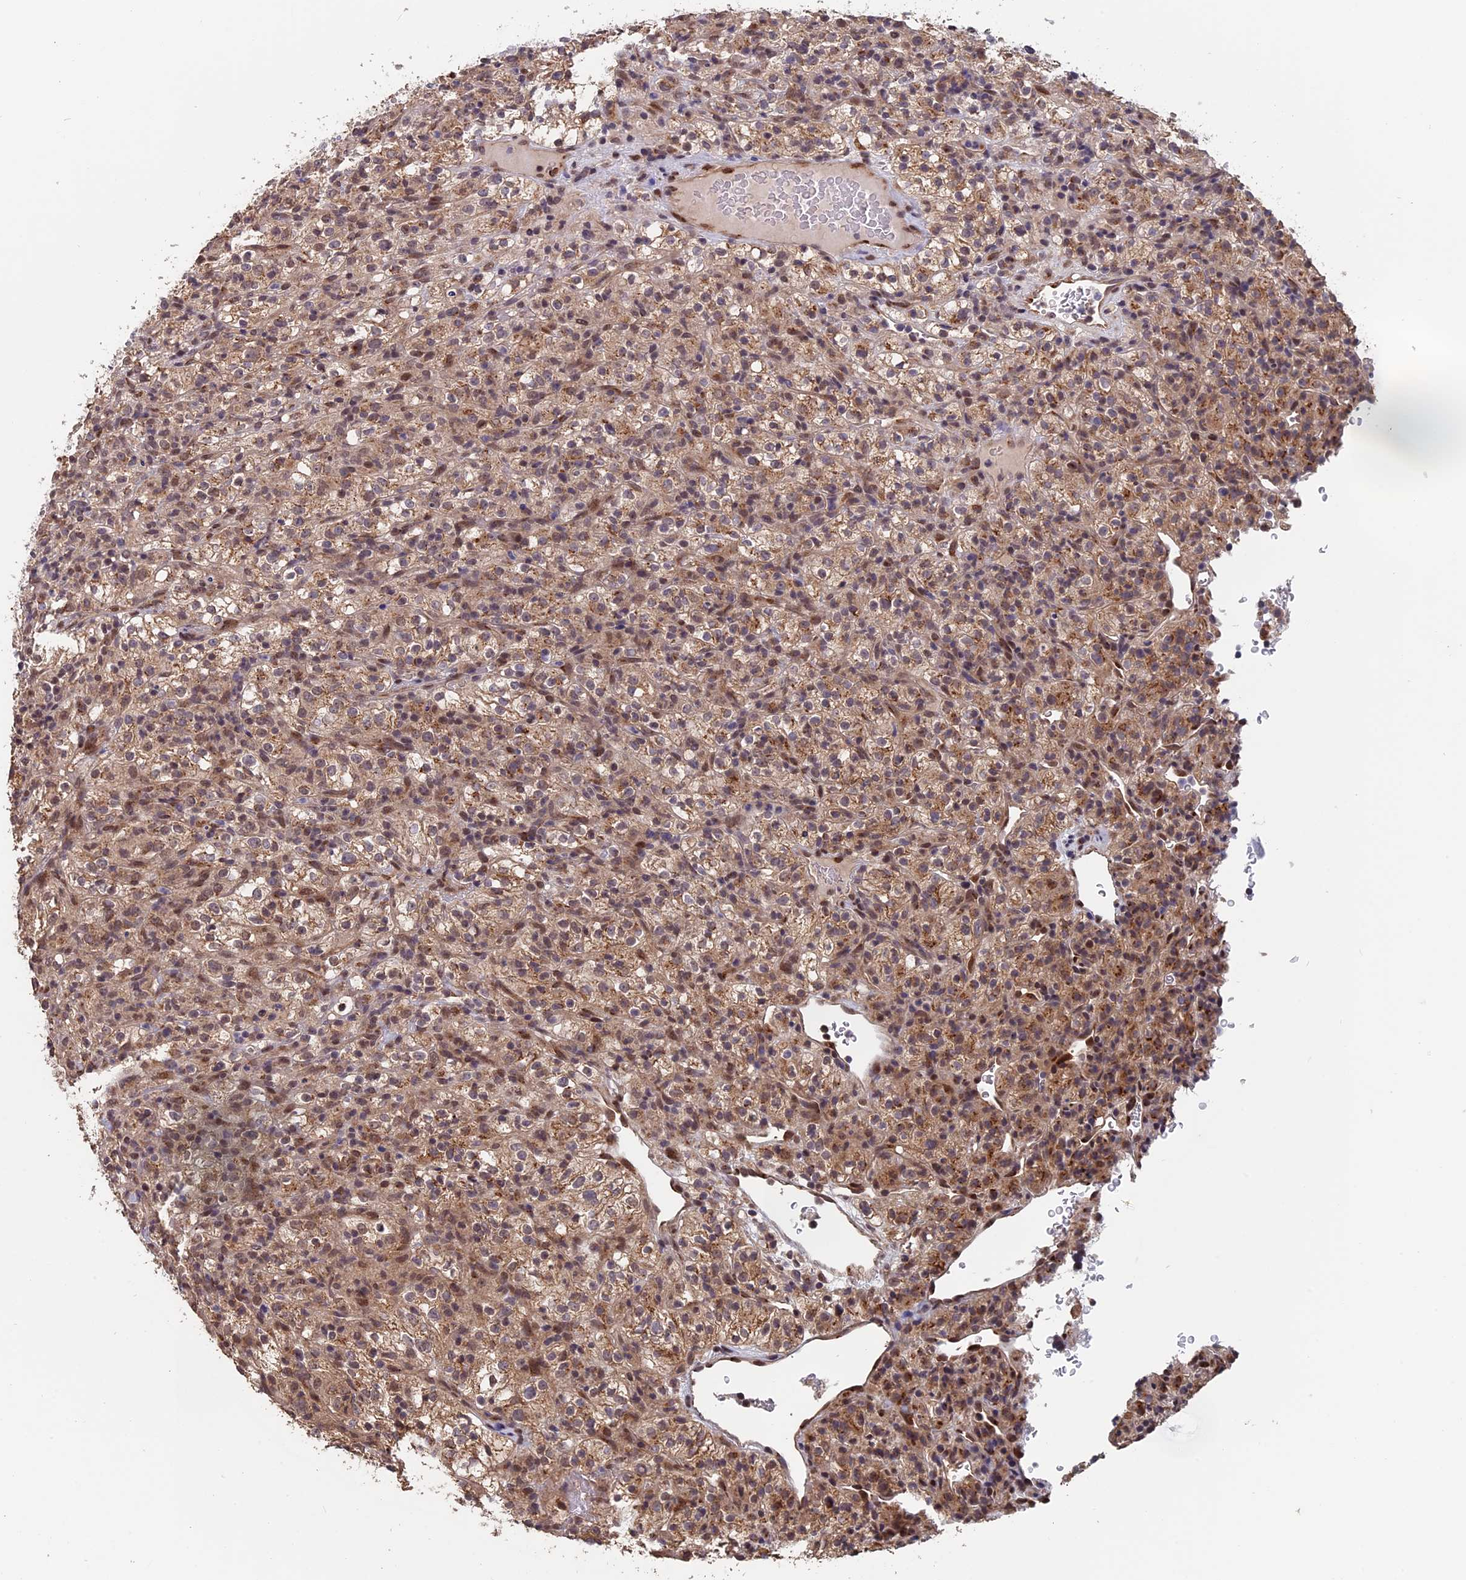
{"staining": {"intensity": "moderate", "quantity": ">75%", "location": "cytoplasmic/membranous,nuclear"}, "tissue": "renal cancer", "cell_type": "Tumor cells", "image_type": "cancer", "snomed": [{"axis": "morphology", "description": "Normal tissue, NOS"}, {"axis": "morphology", "description": "Adenocarcinoma, NOS"}, {"axis": "topography", "description": "Kidney"}], "caption": "About >75% of tumor cells in renal adenocarcinoma demonstrate moderate cytoplasmic/membranous and nuclear protein expression as visualized by brown immunohistochemical staining.", "gene": "PIGQ", "patient": {"sex": "female", "age": 72}}